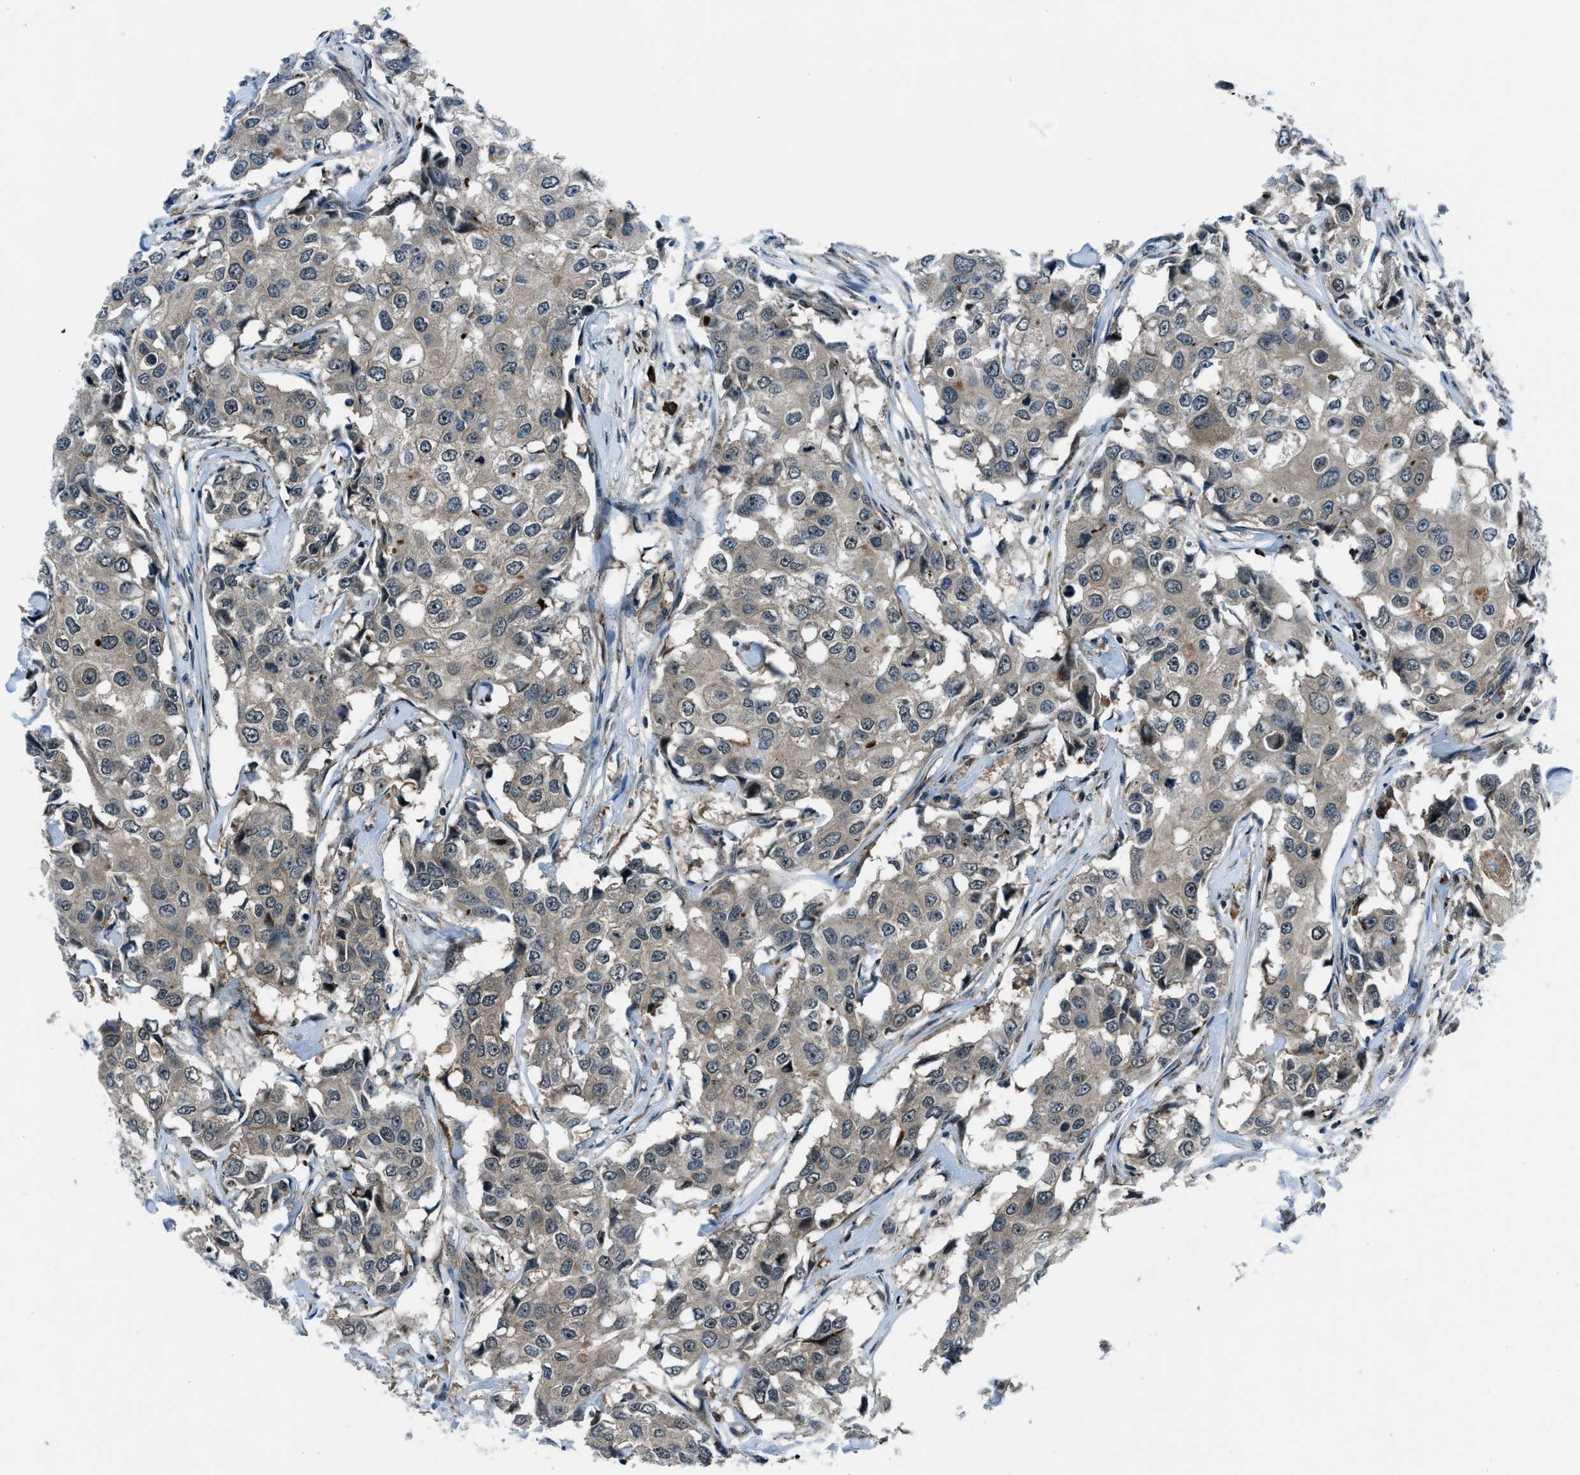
{"staining": {"intensity": "weak", "quantity": "25%-75%", "location": "cytoplasmic/membranous"}, "tissue": "breast cancer", "cell_type": "Tumor cells", "image_type": "cancer", "snomed": [{"axis": "morphology", "description": "Duct carcinoma"}, {"axis": "topography", "description": "Breast"}], "caption": "There is low levels of weak cytoplasmic/membranous staining in tumor cells of breast cancer (infiltrating ductal carcinoma), as demonstrated by immunohistochemical staining (brown color).", "gene": "ACTL9", "patient": {"sex": "female", "age": 27}}